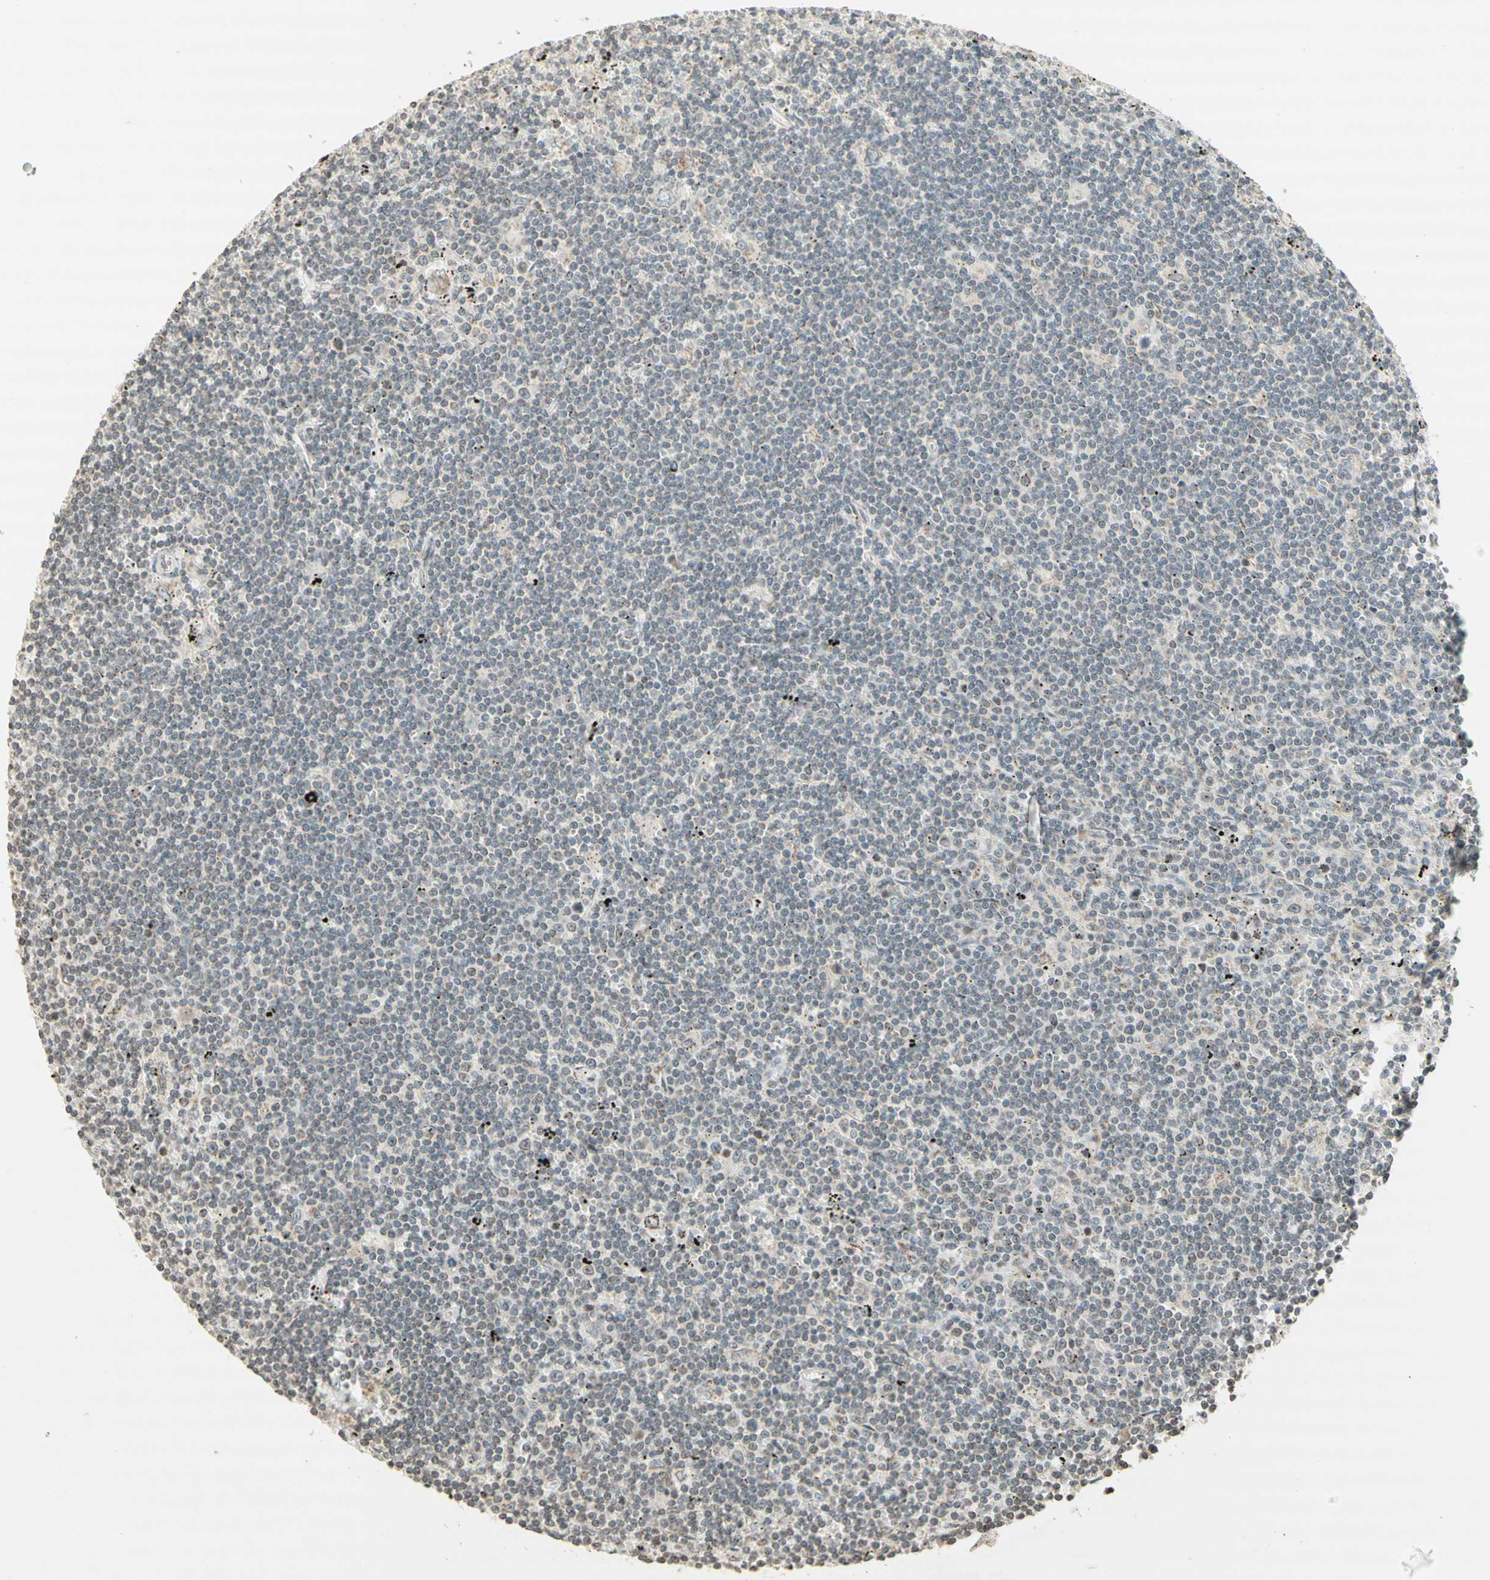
{"staining": {"intensity": "negative", "quantity": "none", "location": "none"}, "tissue": "lymphoma", "cell_type": "Tumor cells", "image_type": "cancer", "snomed": [{"axis": "morphology", "description": "Malignant lymphoma, non-Hodgkin's type, Low grade"}, {"axis": "topography", "description": "Spleen"}], "caption": "A histopathology image of human low-grade malignant lymphoma, non-Hodgkin's type is negative for staining in tumor cells.", "gene": "CCNI", "patient": {"sex": "male", "age": 76}}